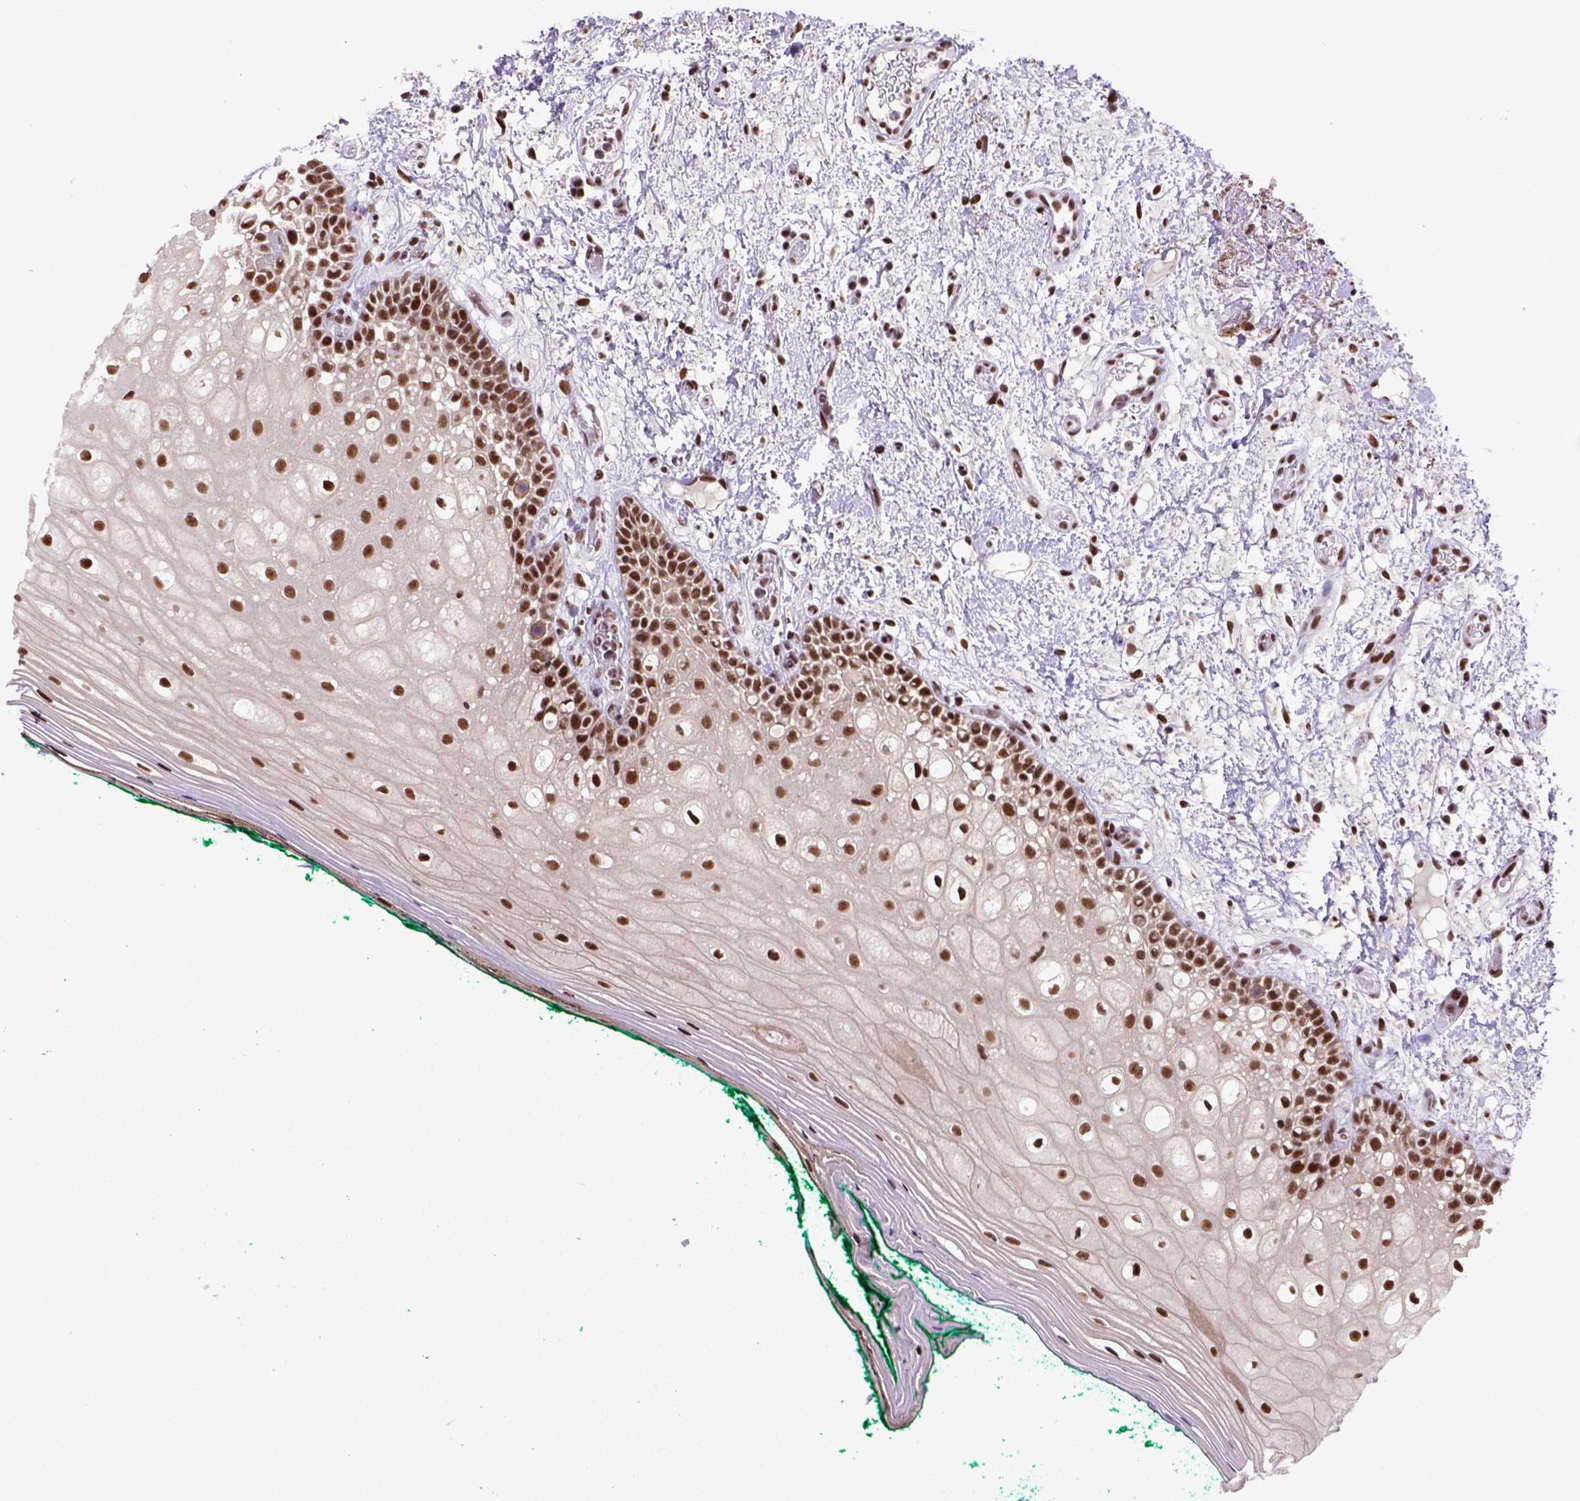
{"staining": {"intensity": "strong", "quantity": ">75%", "location": "nuclear"}, "tissue": "oral mucosa", "cell_type": "Squamous epithelial cells", "image_type": "normal", "snomed": [{"axis": "morphology", "description": "Normal tissue, NOS"}, {"axis": "topography", "description": "Oral tissue"}], "caption": "This micrograph demonstrates immunohistochemistry staining of unremarkable oral mucosa, with high strong nuclear staining in about >75% of squamous epithelial cells.", "gene": "NSMCE2", "patient": {"sex": "female", "age": 83}}